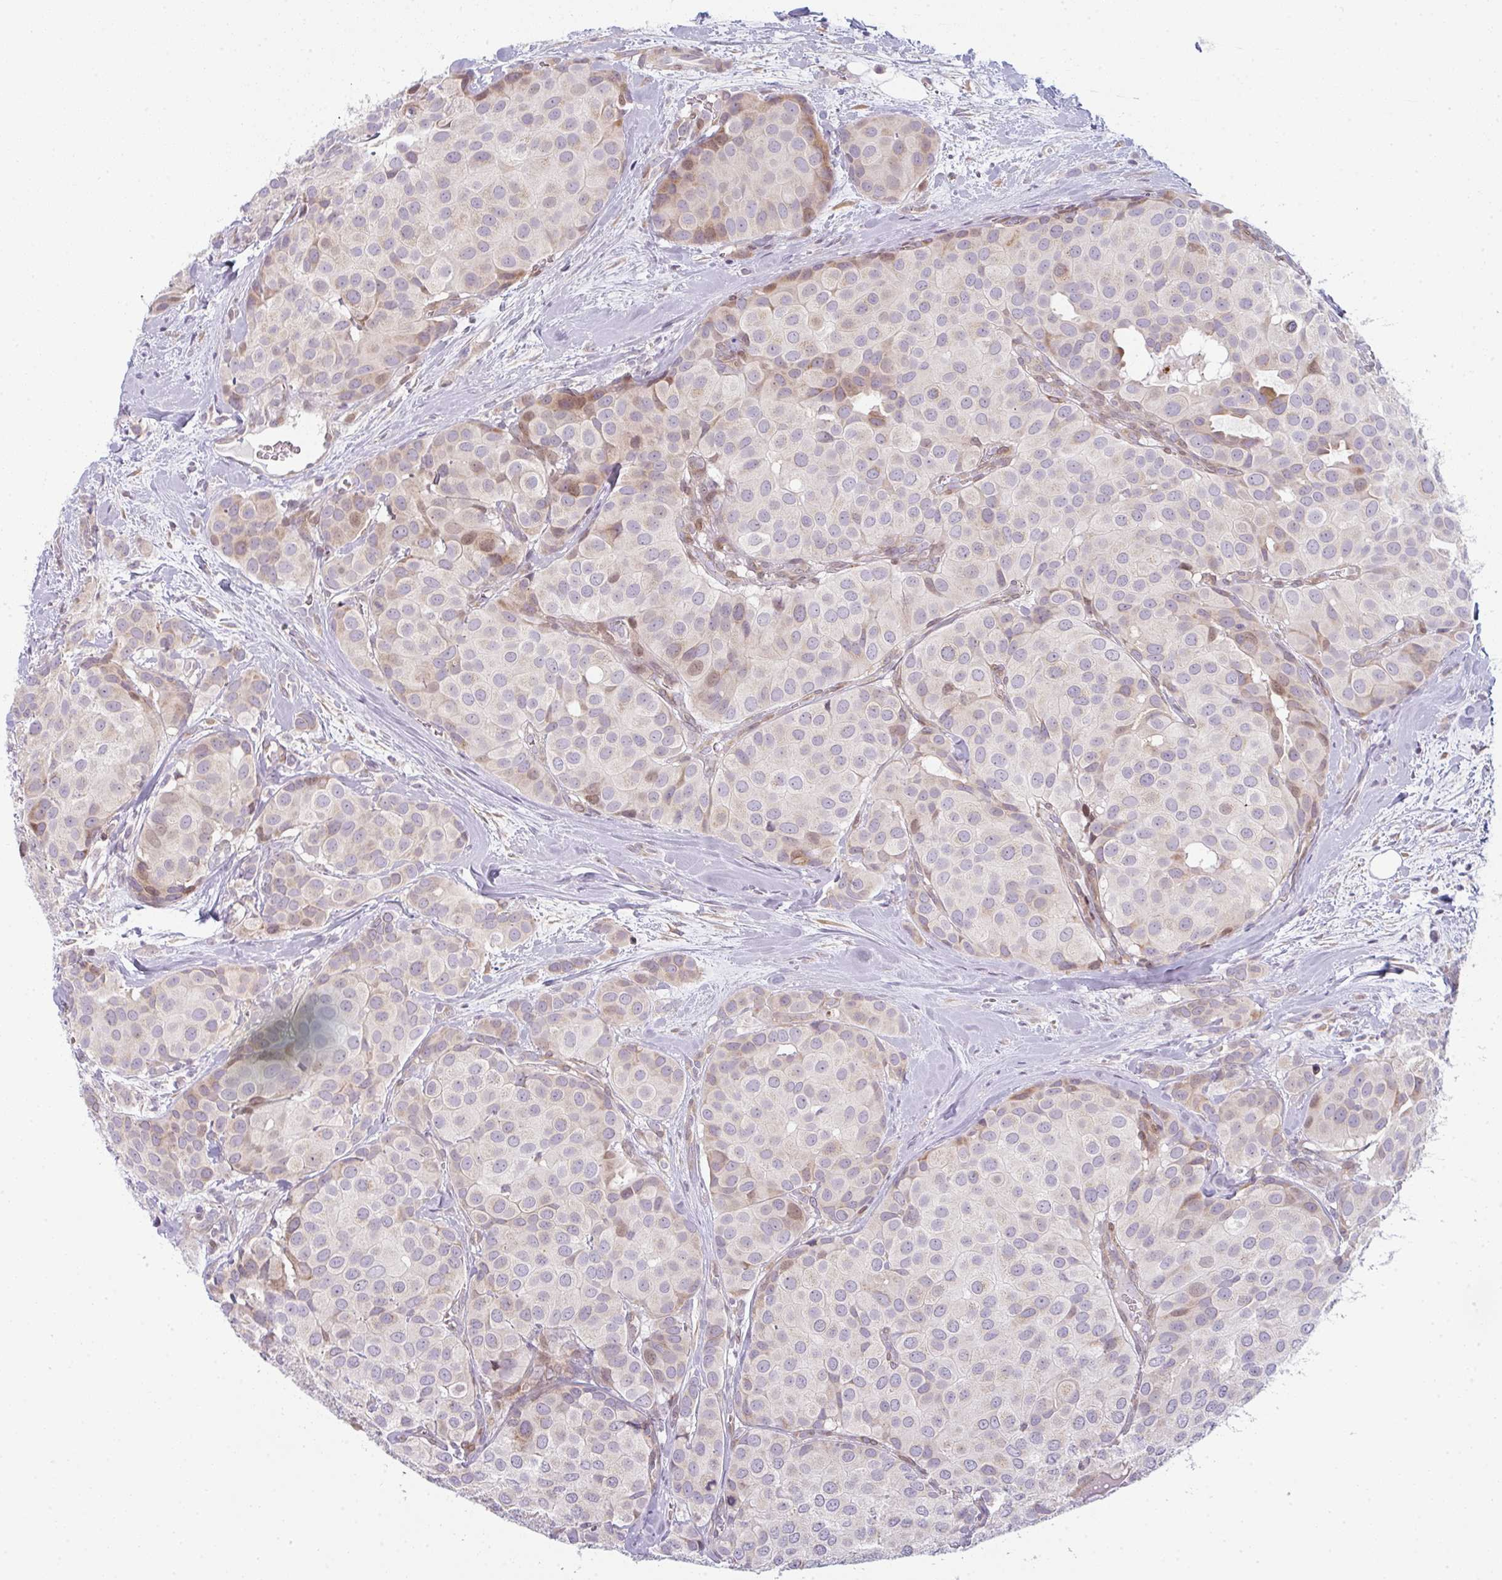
{"staining": {"intensity": "weak", "quantity": "<25%", "location": "cytoplasmic/membranous"}, "tissue": "breast cancer", "cell_type": "Tumor cells", "image_type": "cancer", "snomed": [{"axis": "morphology", "description": "Duct carcinoma"}, {"axis": "topography", "description": "Breast"}], "caption": "This is a micrograph of immunohistochemistry (IHC) staining of breast cancer, which shows no expression in tumor cells. (DAB immunohistochemistry (IHC) visualized using brightfield microscopy, high magnification).", "gene": "TMEM237", "patient": {"sex": "female", "age": 70}}